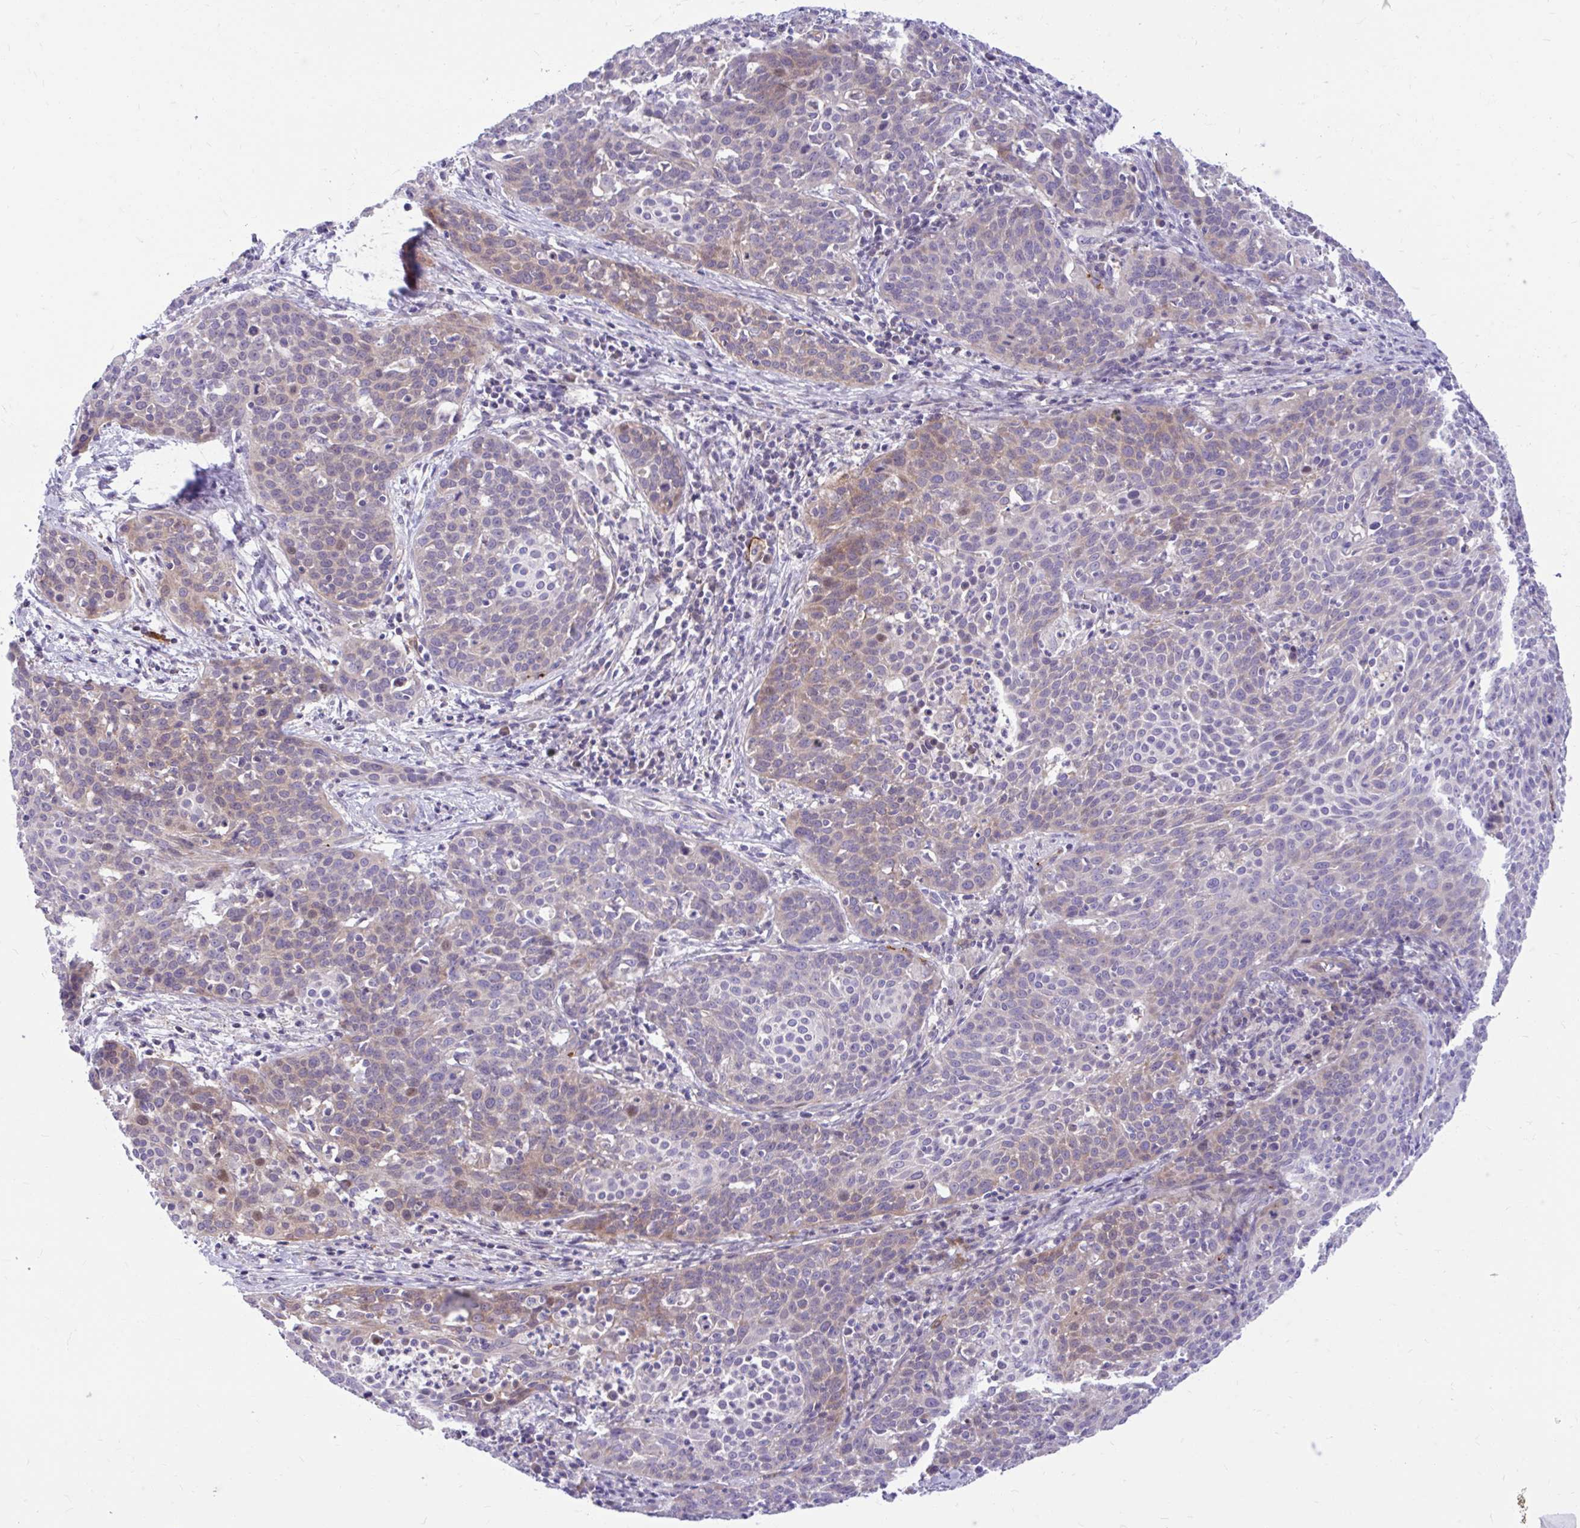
{"staining": {"intensity": "moderate", "quantity": "<25%", "location": "cytoplasmic/membranous,nuclear"}, "tissue": "cervical cancer", "cell_type": "Tumor cells", "image_type": "cancer", "snomed": [{"axis": "morphology", "description": "Squamous cell carcinoma, NOS"}, {"axis": "topography", "description": "Cervix"}], "caption": "This is an image of immunohistochemistry staining of squamous cell carcinoma (cervical), which shows moderate expression in the cytoplasmic/membranous and nuclear of tumor cells.", "gene": "ESPNL", "patient": {"sex": "female", "age": 38}}